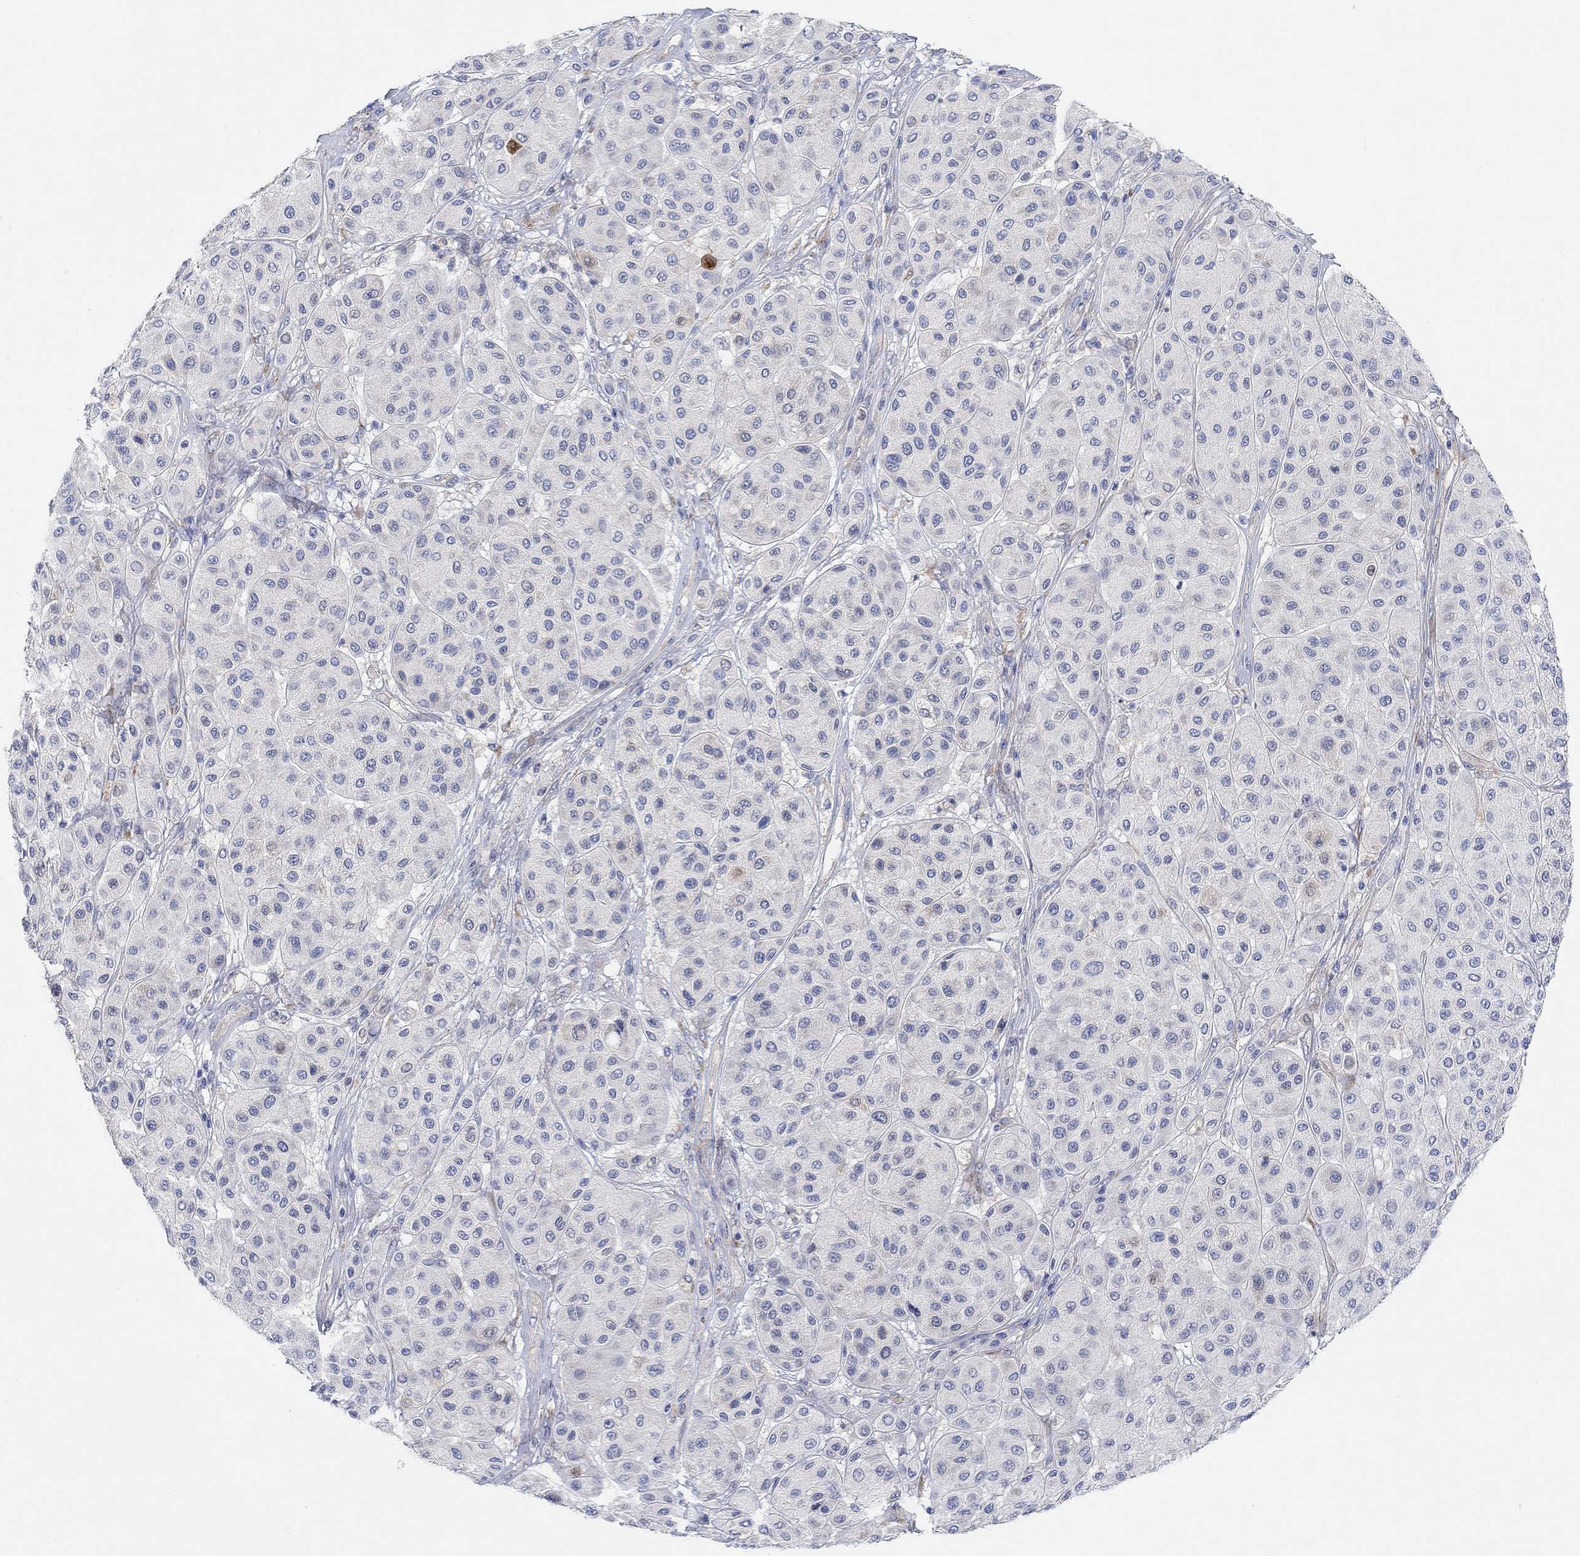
{"staining": {"intensity": "weak", "quantity": "<25%", "location": "cytoplasmic/membranous"}, "tissue": "melanoma", "cell_type": "Tumor cells", "image_type": "cancer", "snomed": [{"axis": "morphology", "description": "Malignant melanoma, Metastatic site"}, {"axis": "topography", "description": "Smooth muscle"}], "caption": "DAB immunohistochemical staining of human malignant melanoma (metastatic site) reveals no significant expression in tumor cells. Nuclei are stained in blue.", "gene": "RGS1", "patient": {"sex": "male", "age": 41}}